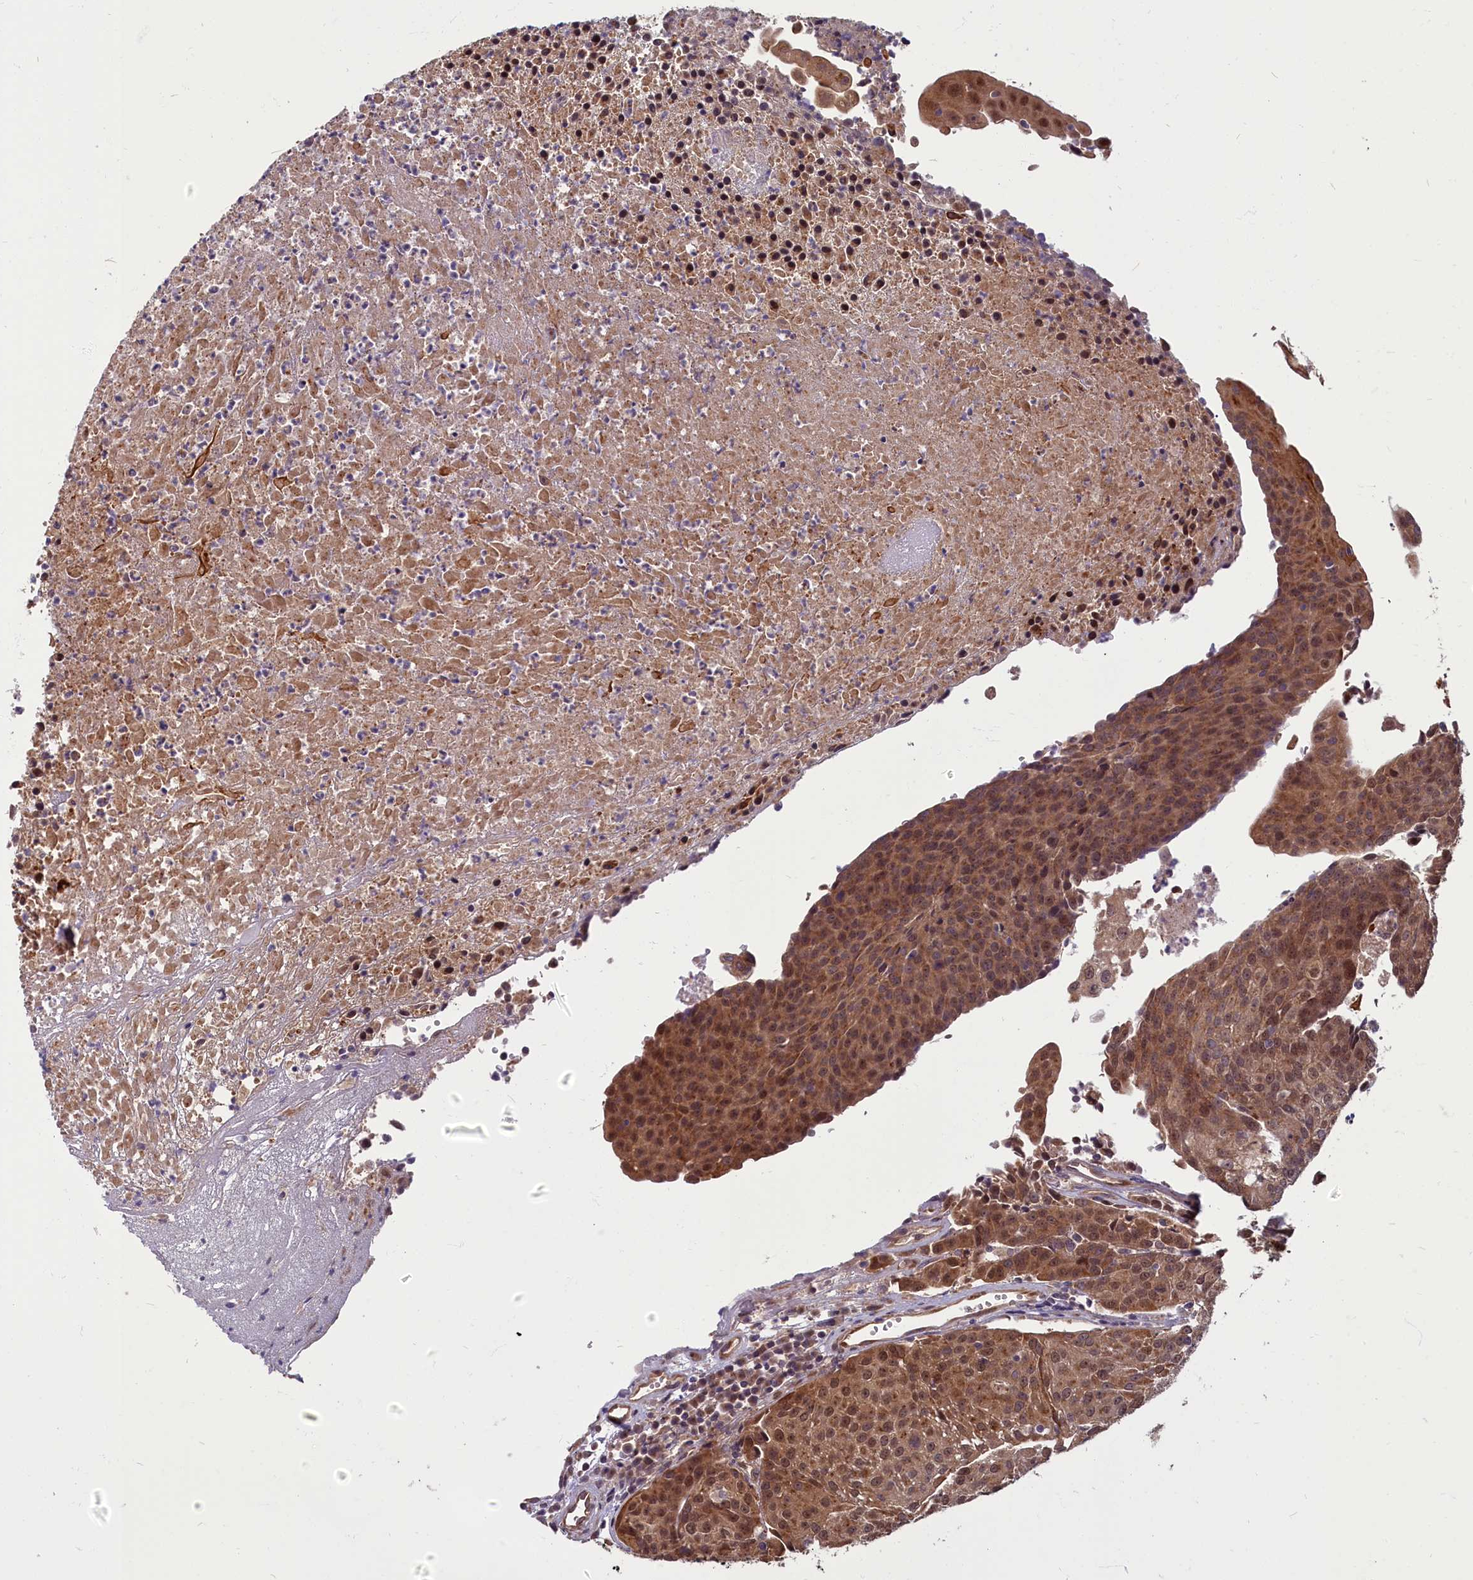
{"staining": {"intensity": "moderate", "quantity": ">75%", "location": "cytoplasmic/membranous,nuclear"}, "tissue": "urothelial cancer", "cell_type": "Tumor cells", "image_type": "cancer", "snomed": [{"axis": "morphology", "description": "Urothelial carcinoma, High grade"}, {"axis": "topography", "description": "Urinary bladder"}], "caption": "Brown immunohistochemical staining in urothelial cancer shows moderate cytoplasmic/membranous and nuclear positivity in approximately >75% of tumor cells.", "gene": "MYCBP", "patient": {"sex": "female", "age": 85}}